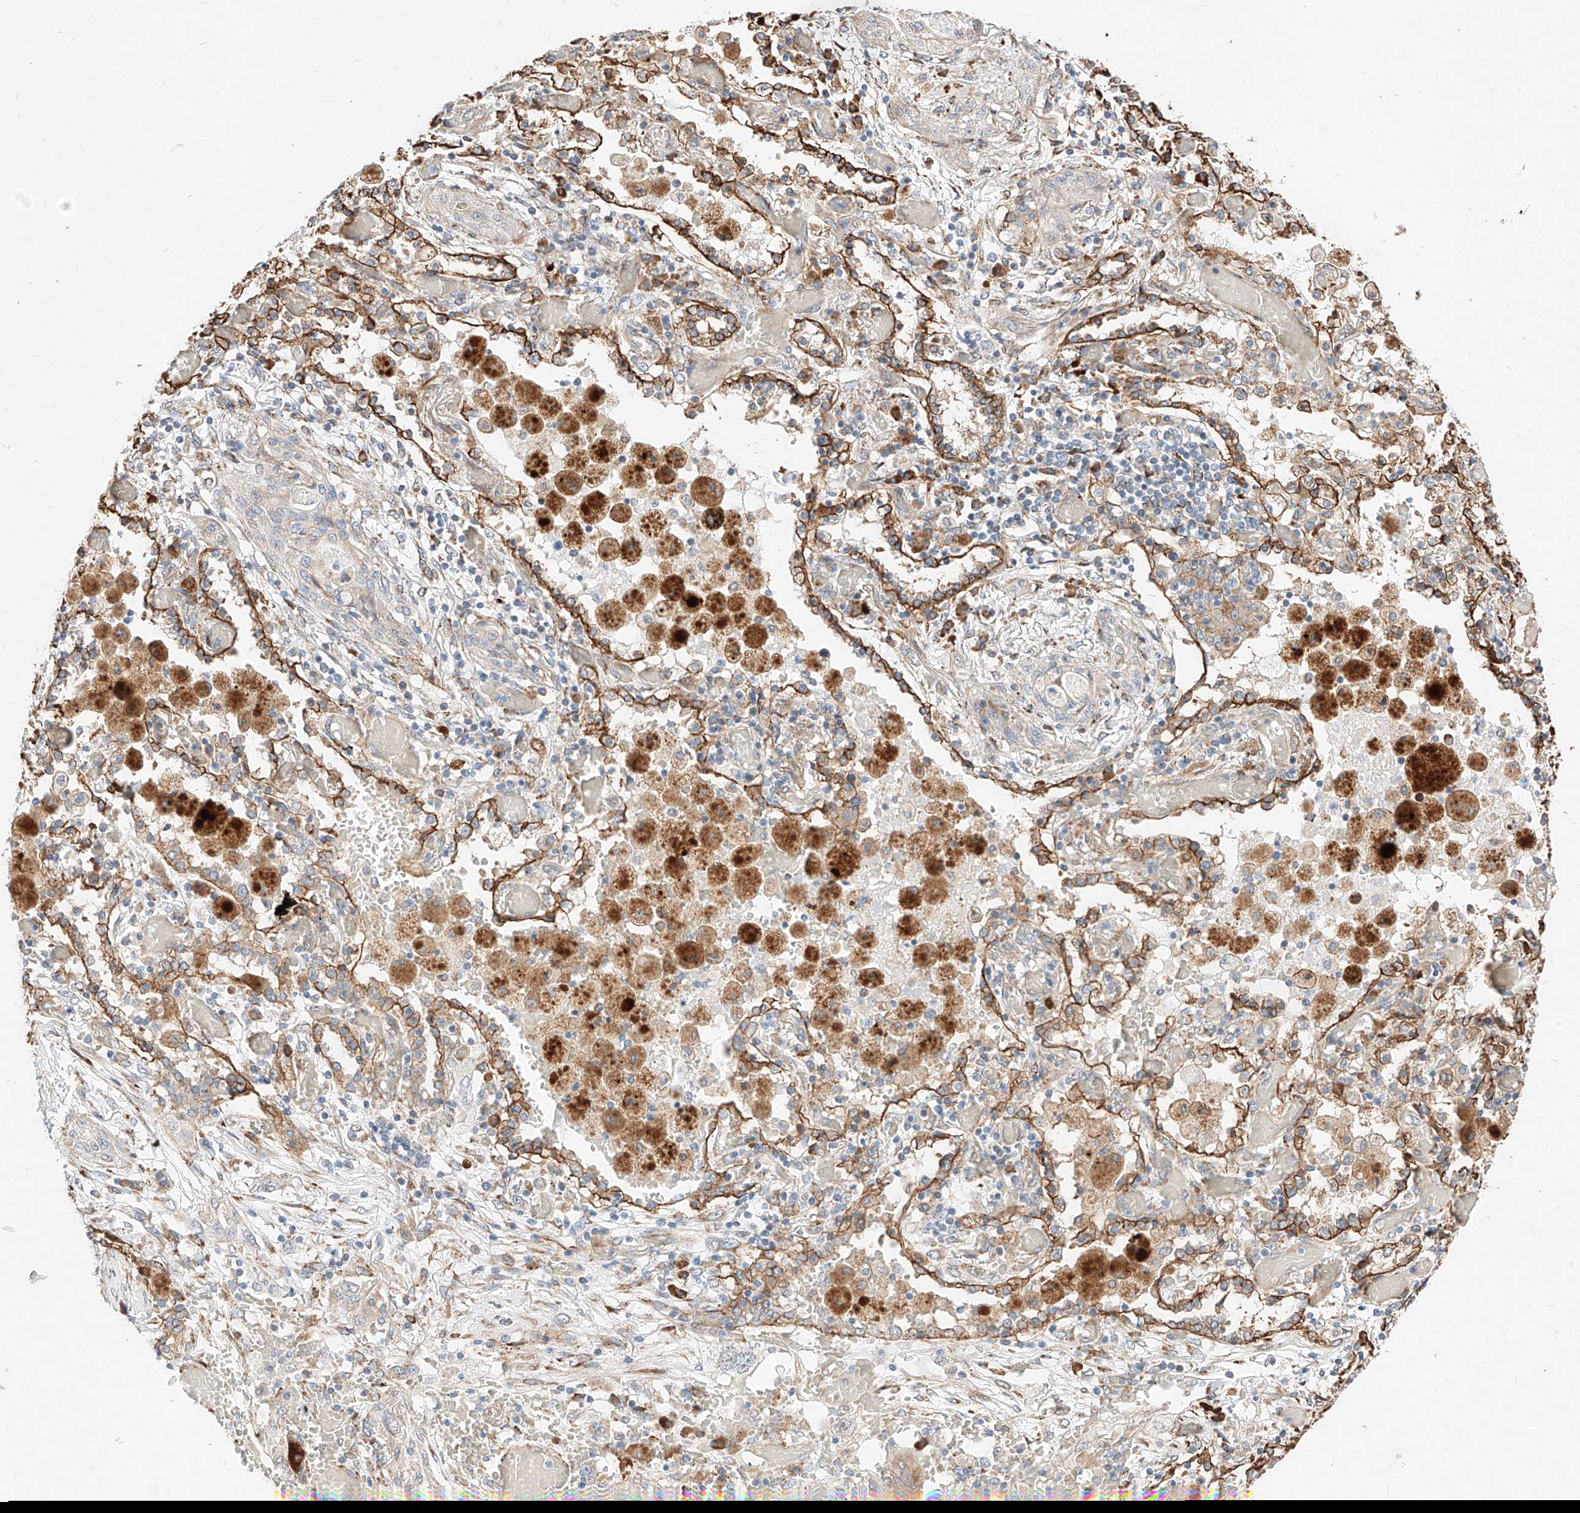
{"staining": {"intensity": "negative", "quantity": "none", "location": "none"}, "tissue": "lung cancer", "cell_type": "Tumor cells", "image_type": "cancer", "snomed": [{"axis": "morphology", "description": "Squamous cell carcinoma, NOS"}, {"axis": "topography", "description": "Lung"}], "caption": "Tumor cells show no significant positivity in lung squamous cell carcinoma. Nuclei are stained in blue.", "gene": "ATP9B", "patient": {"sex": "female", "age": 47}}